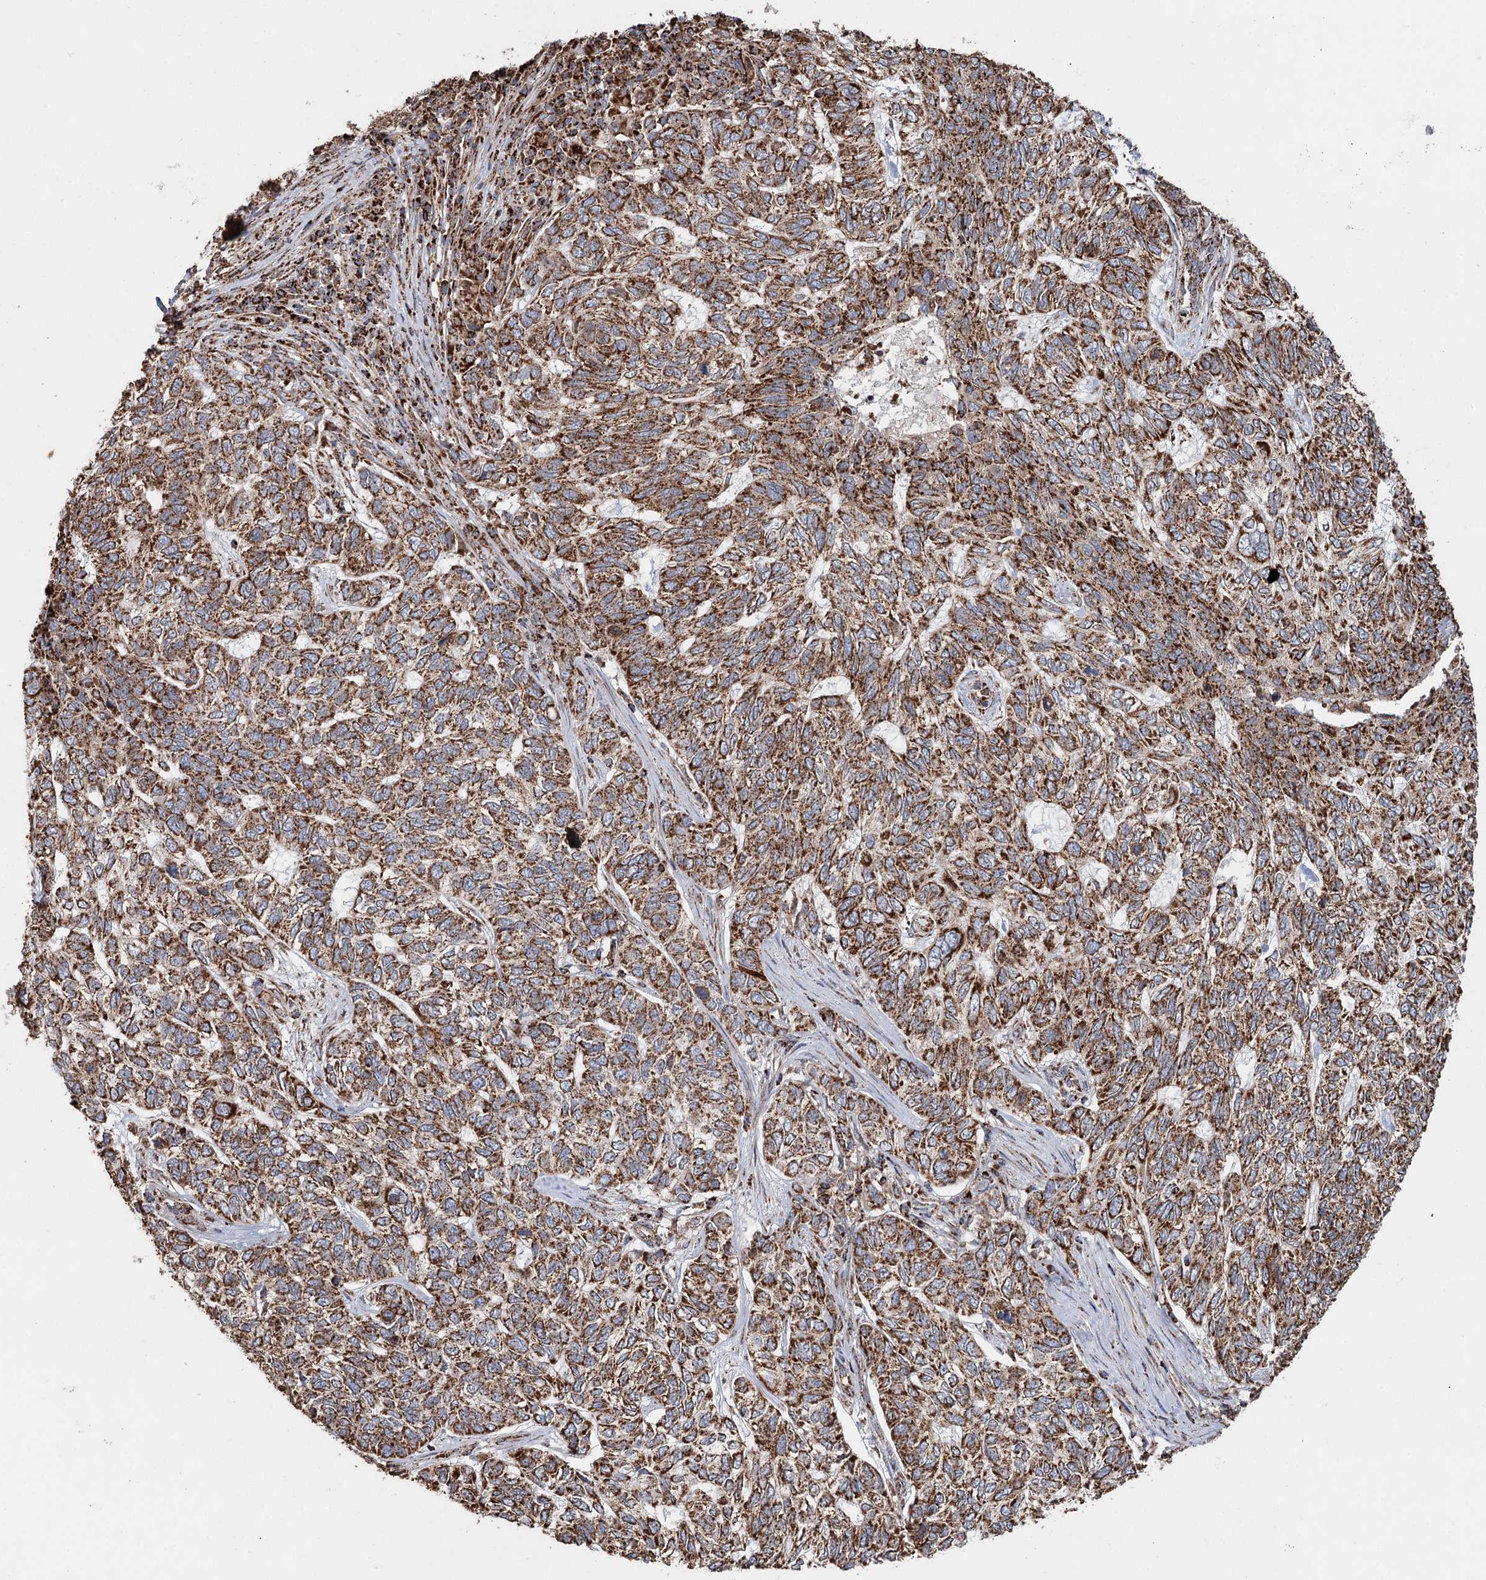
{"staining": {"intensity": "moderate", "quantity": ">75%", "location": "cytoplasmic/membranous"}, "tissue": "skin cancer", "cell_type": "Tumor cells", "image_type": "cancer", "snomed": [{"axis": "morphology", "description": "Basal cell carcinoma"}, {"axis": "topography", "description": "Skin"}], "caption": "About >75% of tumor cells in skin cancer (basal cell carcinoma) demonstrate moderate cytoplasmic/membranous protein staining as visualized by brown immunohistochemical staining.", "gene": "APH1A", "patient": {"sex": "female", "age": 65}}